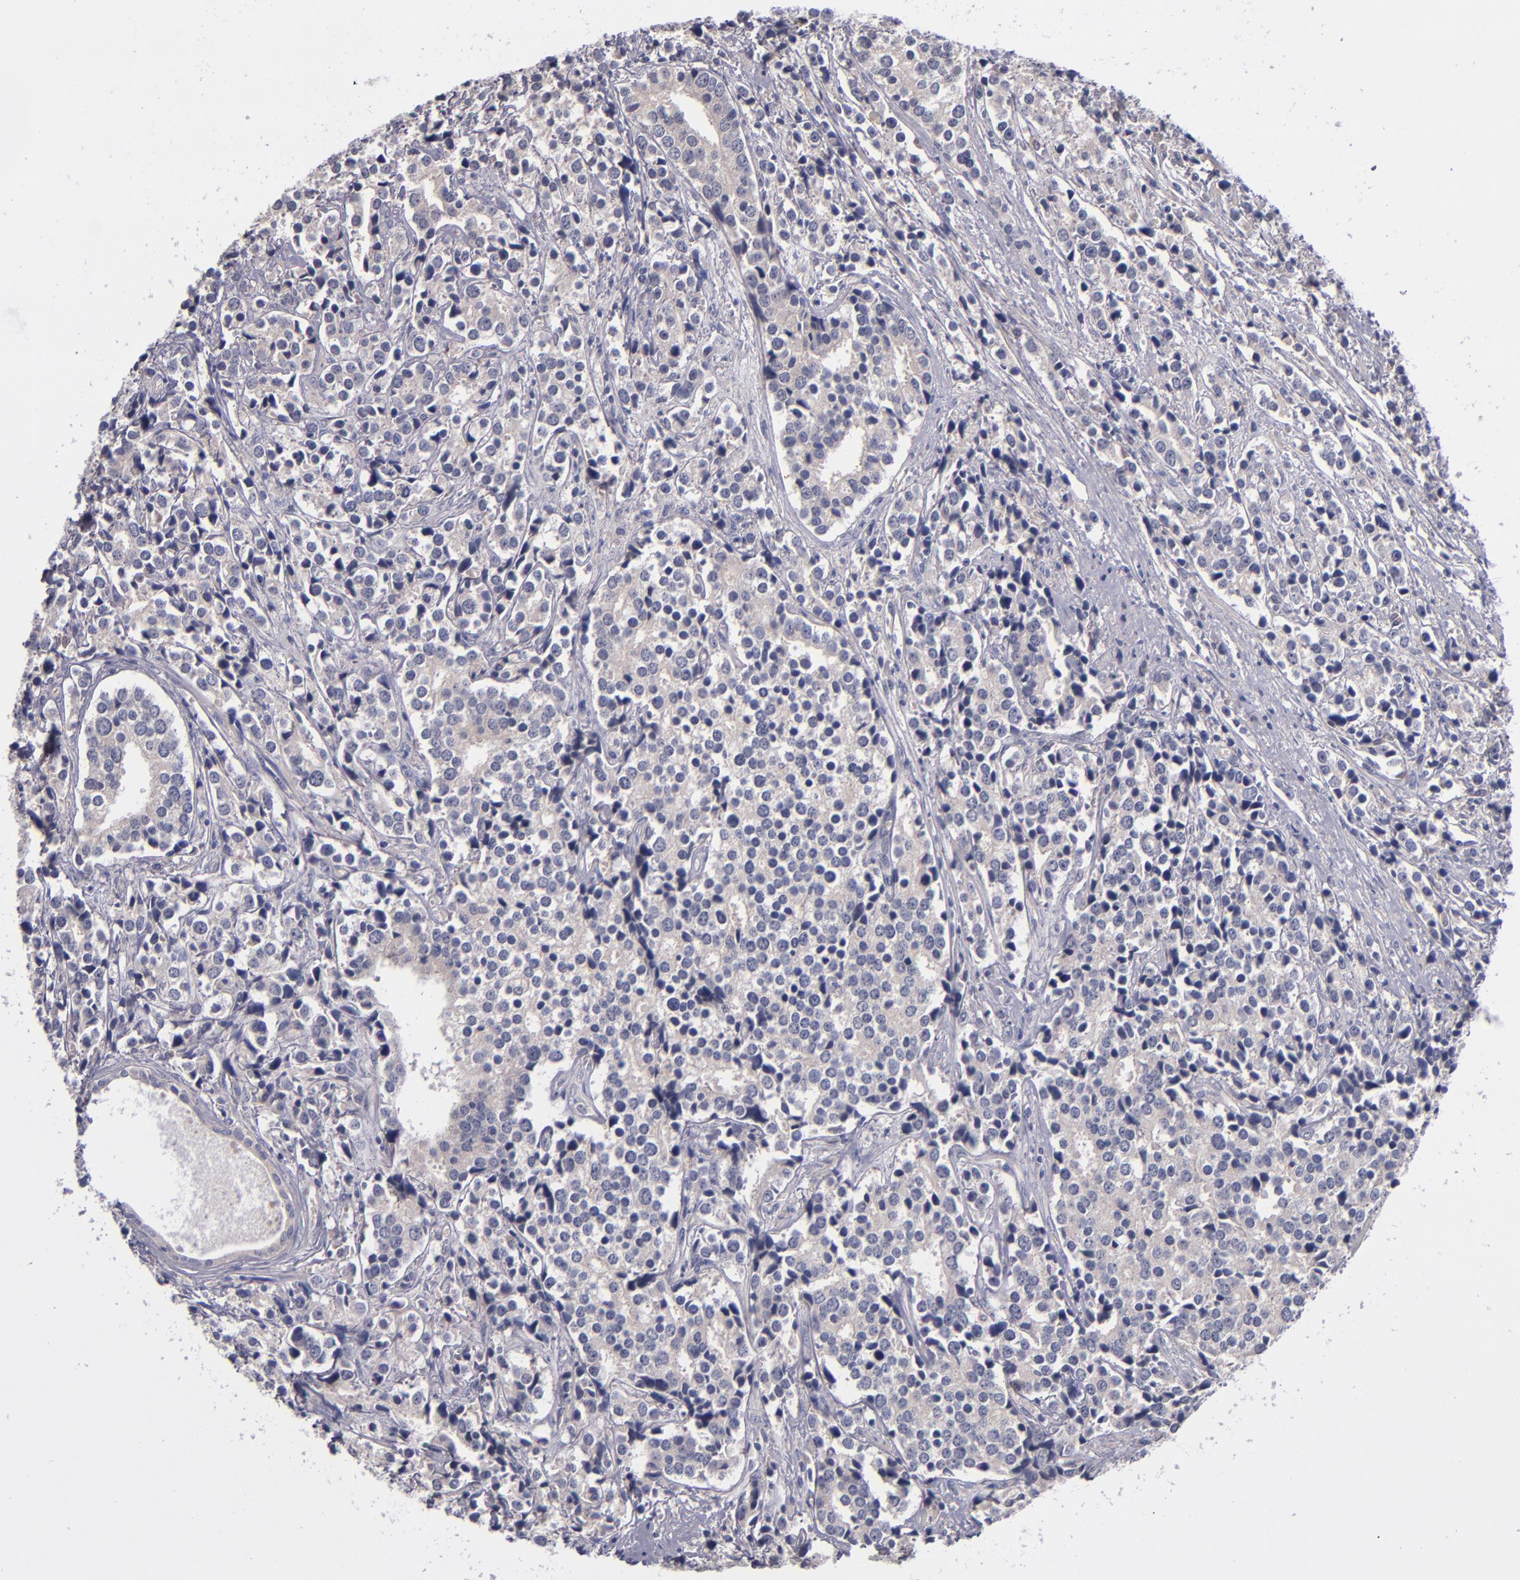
{"staining": {"intensity": "negative", "quantity": "none", "location": "none"}, "tissue": "prostate cancer", "cell_type": "Tumor cells", "image_type": "cancer", "snomed": [{"axis": "morphology", "description": "Adenocarcinoma, High grade"}, {"axis": "topography", "description": "Prostate"}], "caption": "IHC image of human prostate cancer (adenocarcinoma (high-grade)) stained for a protein (brown), which demonstrates no expression in tumor cells.", "gene": "TSC2", "patient": {"sex": "male", "age": 71}}